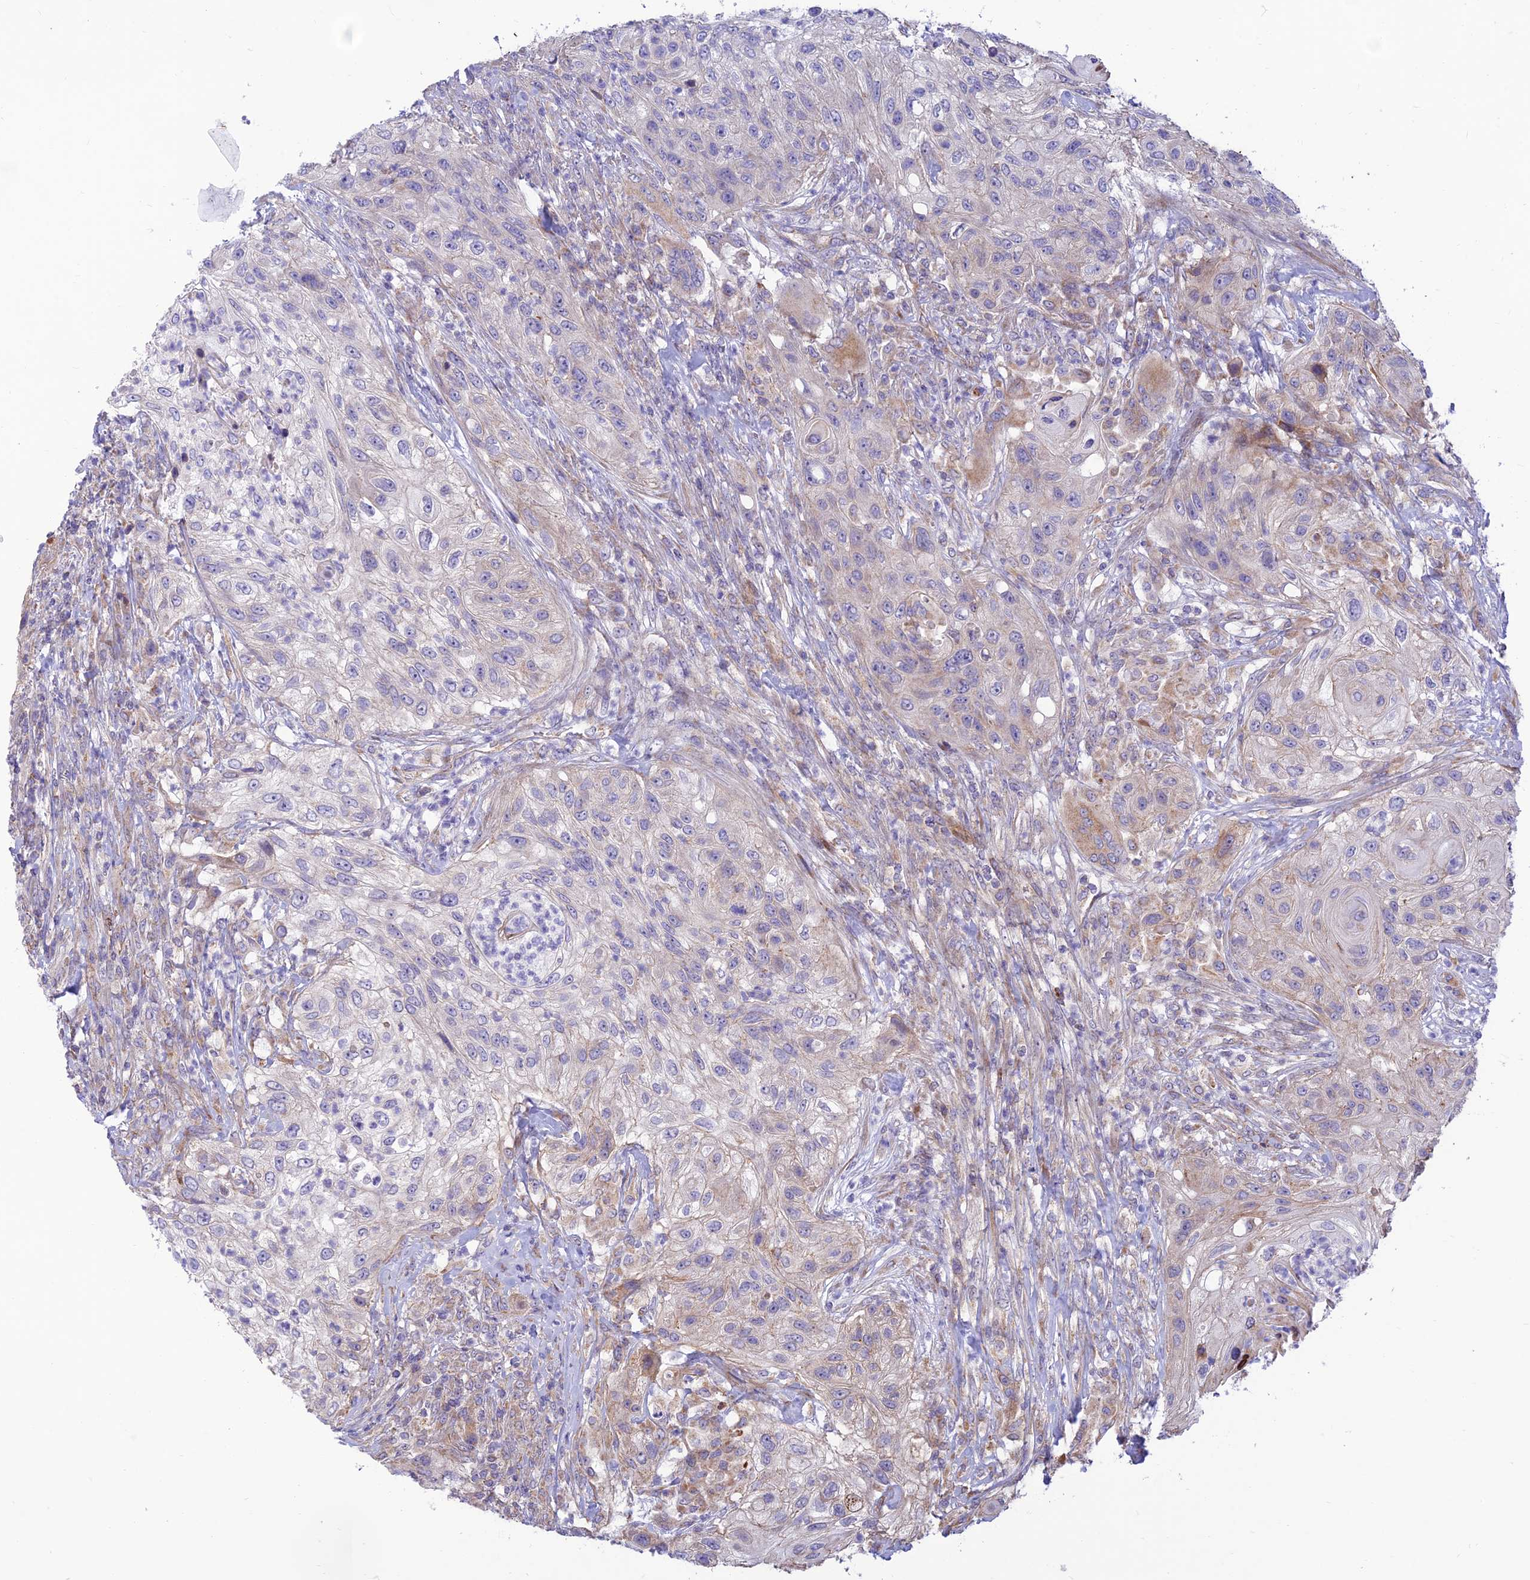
{"staining": {"intensity": "weak", "quantity": "<25%", "location": "cytoplasmic/membranous"}, "tissue": "urothelial cancer", "cell_type": "Tumor cells", "image_type": "cancer", "snomed": [{"axis": "morphology", "description": "Urothelial carcinoma, High grade"}, {"axis": "topography", "description": "Urinary bladder"}], "caption": "This is an immunohistochemistry image of human high-grade urothelial carcinoma. There is no staining in tumor cells.", "gene": "FAM186B", "patient": {"sex": "female", "age": 60}}